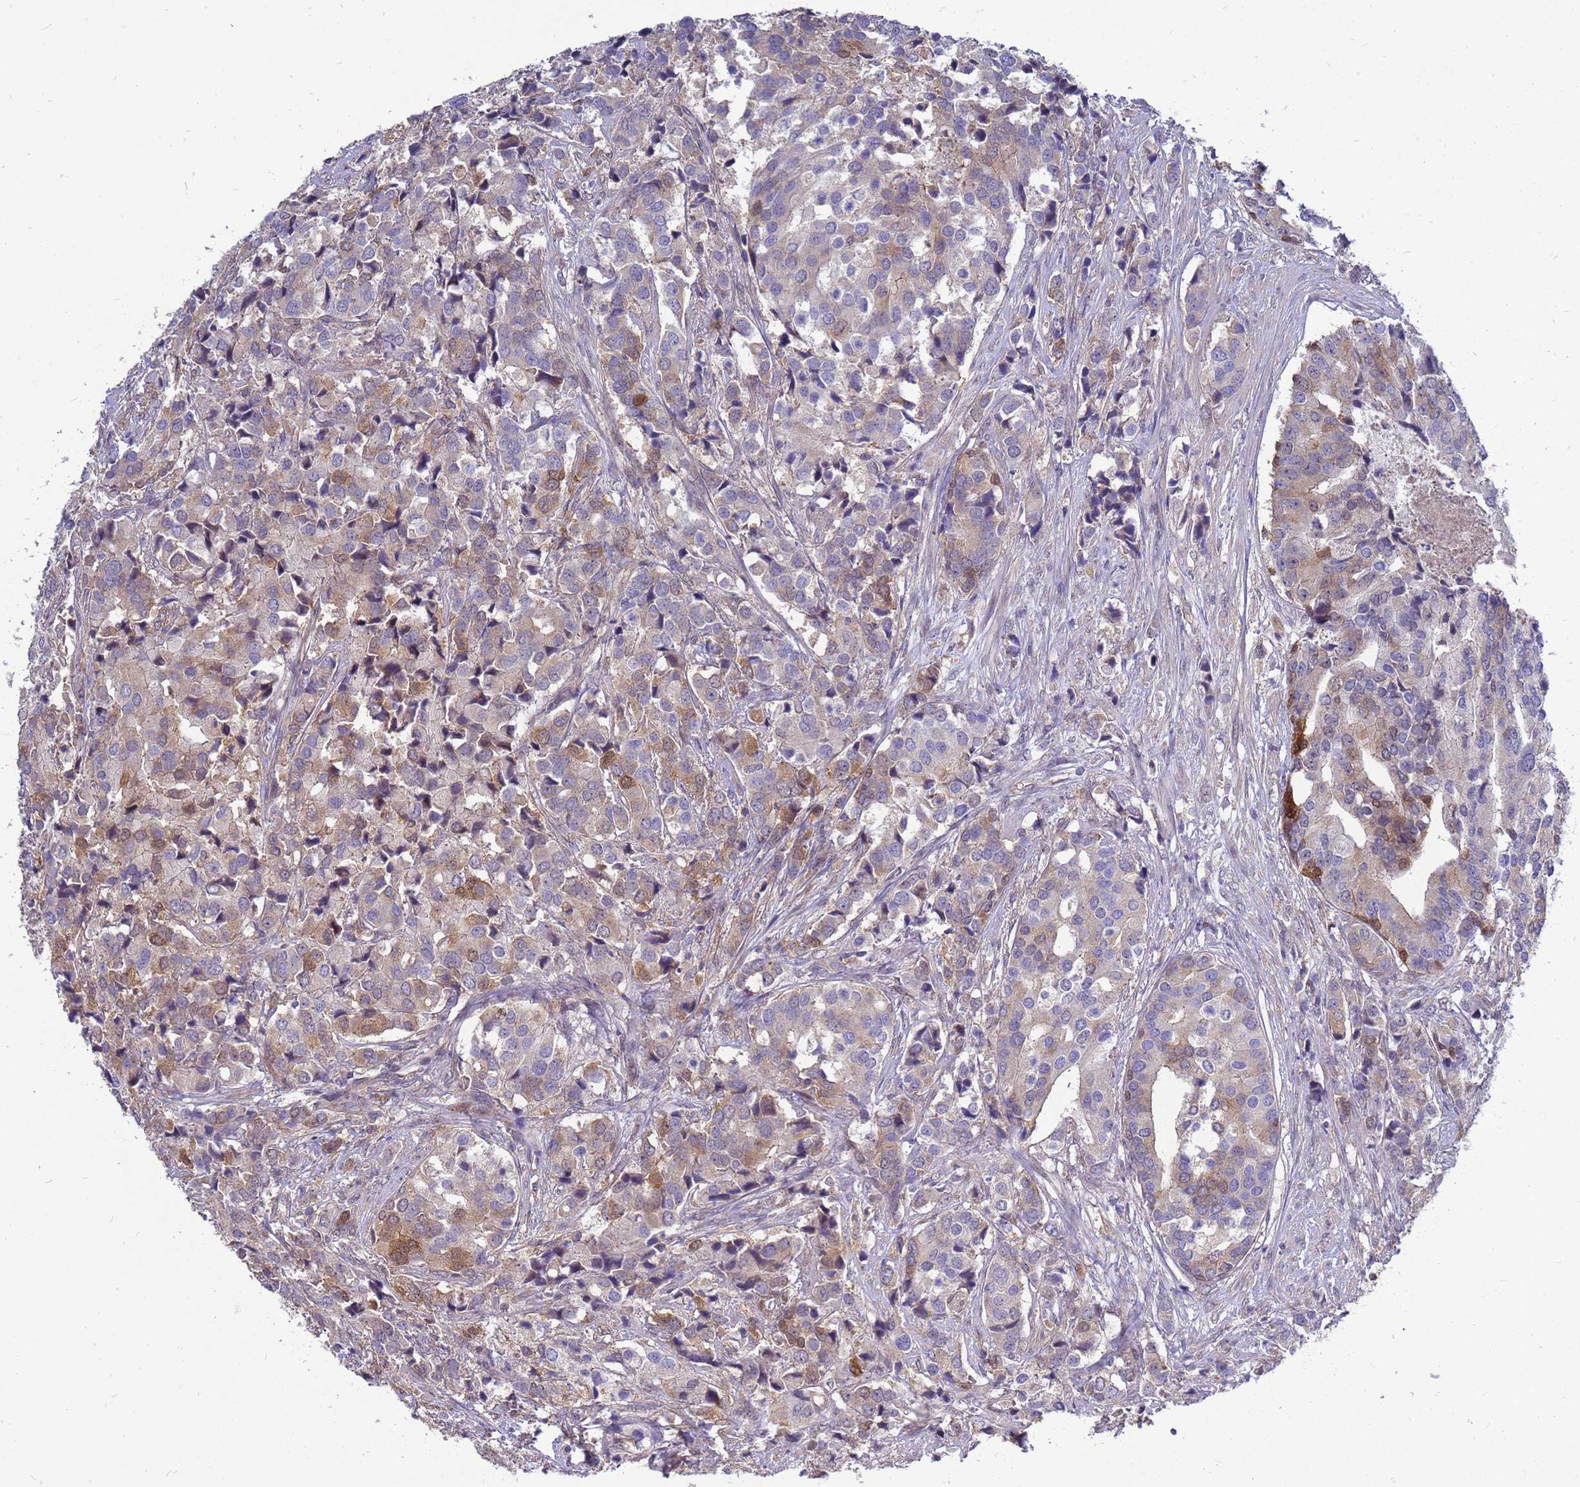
{"staining": {"intensity": "moderate", "quantity": "<25%", "location": "cytoplasmic/membranous"}, "tissue": "prostate cancer", "cell_type": "Tumor cells", "image_type": "cancer", "snomed": [{"axis": "morphology", "description": "Adenocarcinoma, High grade"}, {"axis": "topography", "description": "Prostate"}], "caption": "High-grade adenocarcinoma (prostate) stained with a brown dye demonstrates moderate cytoplasmic/membranous positive positivity in approximately <25% of tumor cells.", "gene": "EIF4EBP3", "patient": {"sex": "male", "age": 62}}